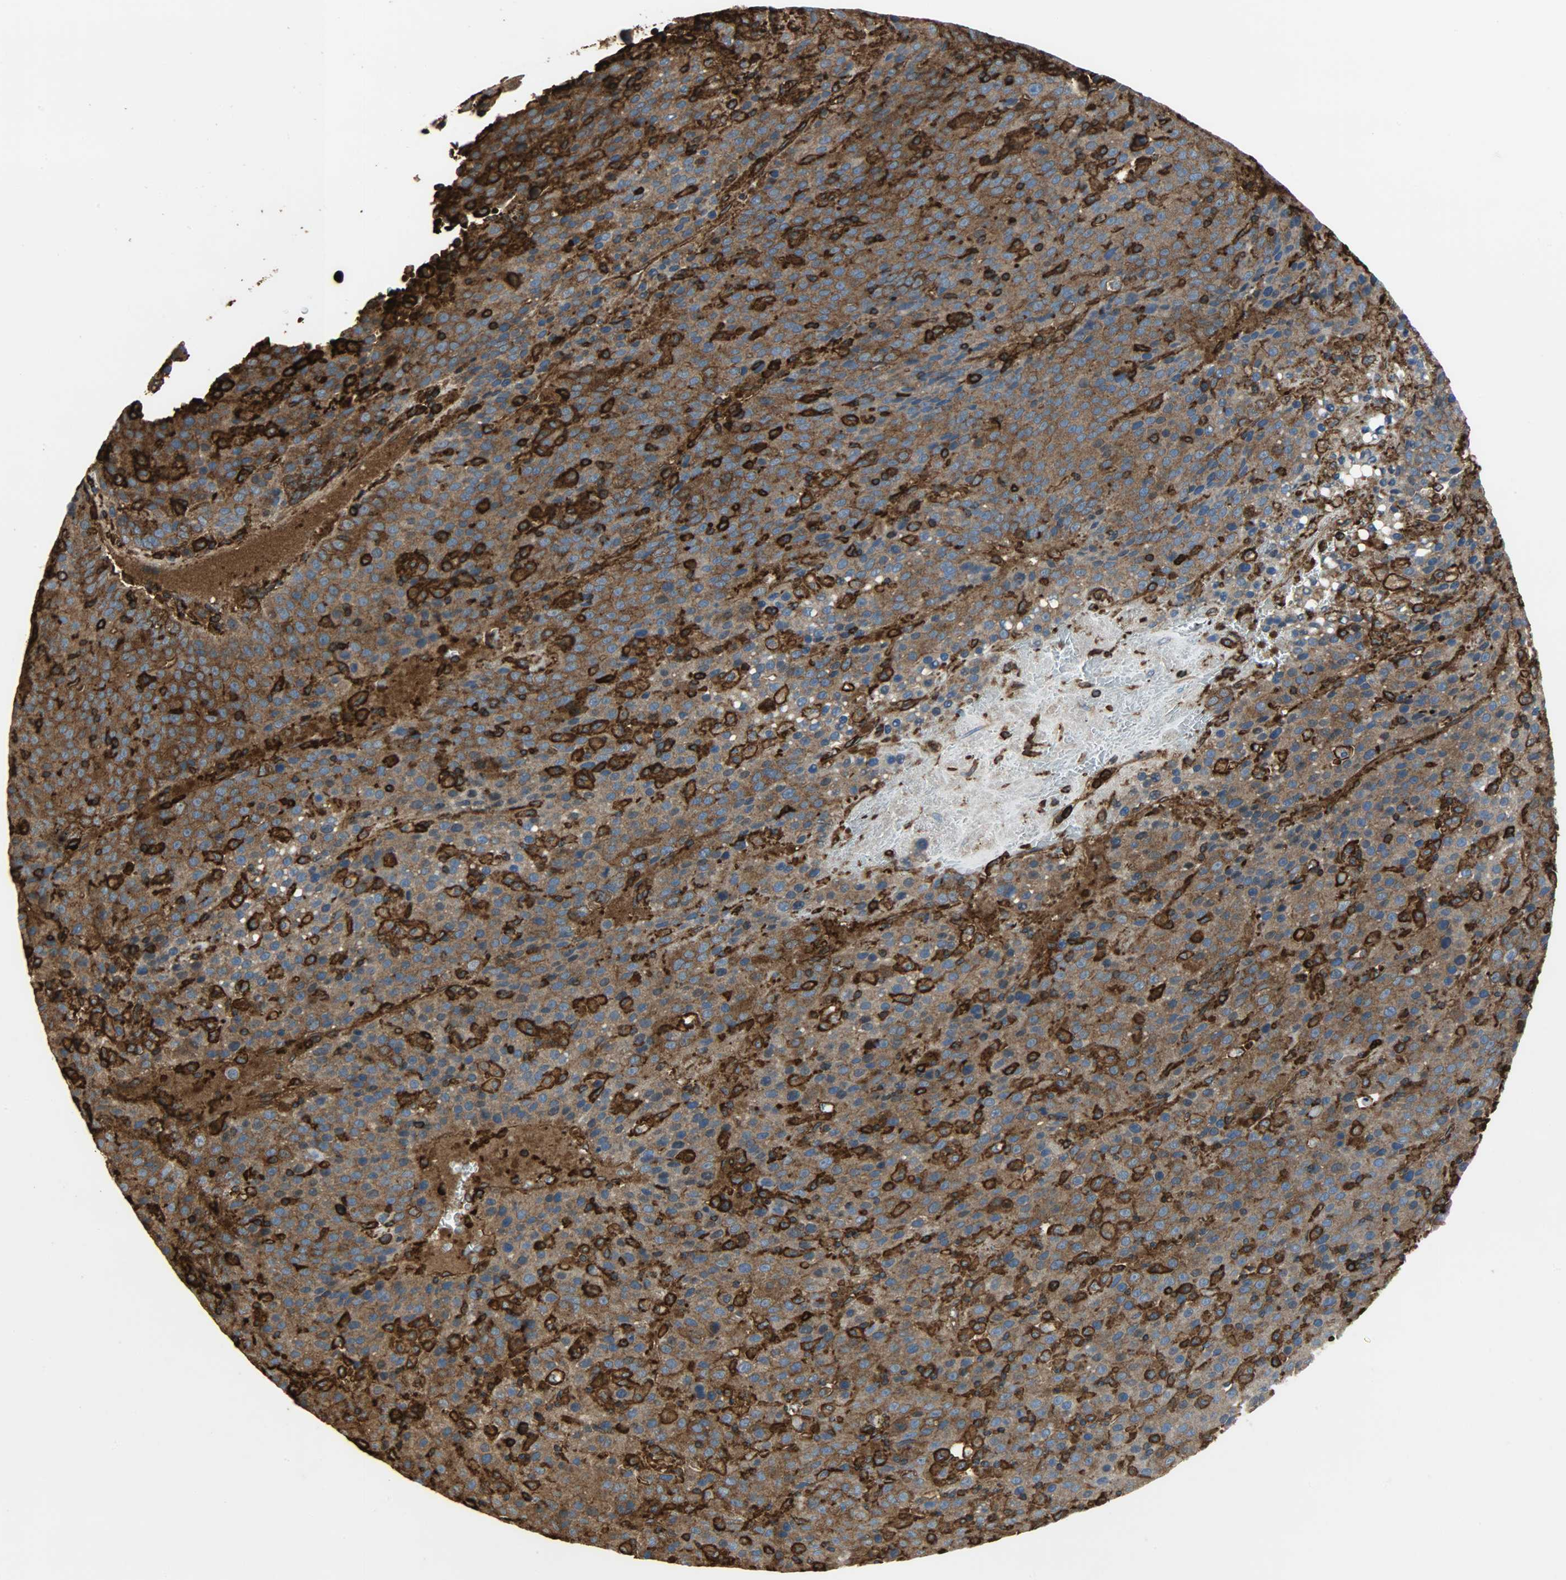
{"staining": {"intensity": "strong", "quantity": ">75%", "location": "cytoplasmic/membranous"}, "tissue": "liver cancer", "cell_type": "Tumor cells", "image_type": "cancer", "snomed": [{"axis": "morphology", "description": "Carcinoma, Hepatocellular, NOS"}, {"axis": "topography", "description": "Liver"}], "caption": "A high amount of strong cytoplasmic/membranous expression is seen in about >75% of tumor cells in hepatocellular carcinoma (liver) tissue. (Brightfield microscopy of DAB IHC at high magnification).", "gene": "VASP", "patient": {"sex": "female", "age": 53}}